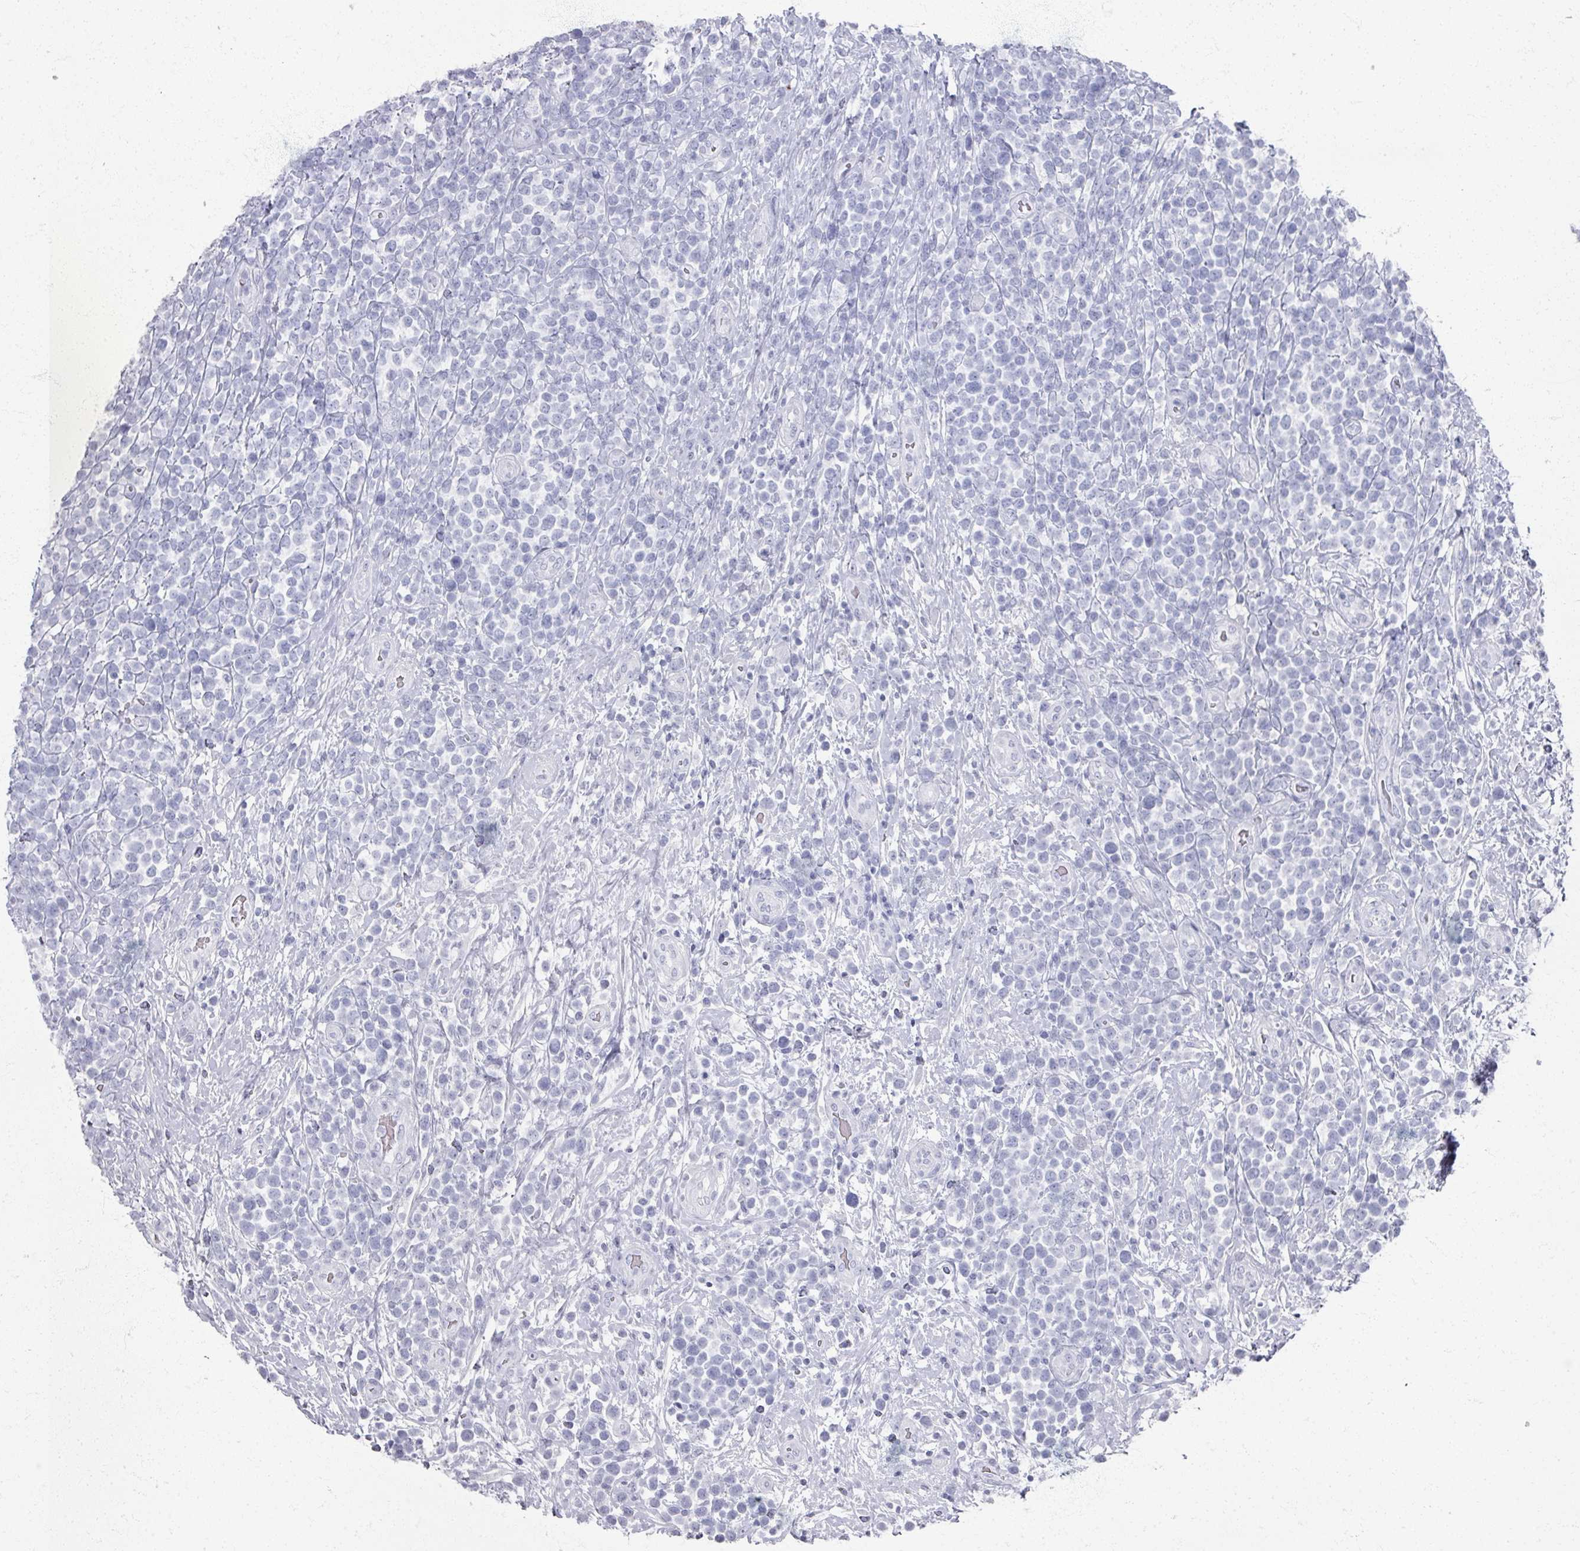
{"staining": {"intensity": "negative", "quantity": "none", "location": "none"}, "tissue": "lymphoma", "cell_type": "Tumor cells", "image_type": "cancer", "snomed": [{"axis": "morphology", "description": "Malignant lymphoma, non-Hodgkin's type, High grade"}, {"axis": "topography", "description": "Soft tissue"}], "caption": "This is an immunohistochemistry (IHC) histopathology image of human high-grade malignant lymphoma, non-Hodgkin's type. There is no positivity in tumor cells.", "gene": "PSKH1", "patient": {"sex": "female", "age": 56}}